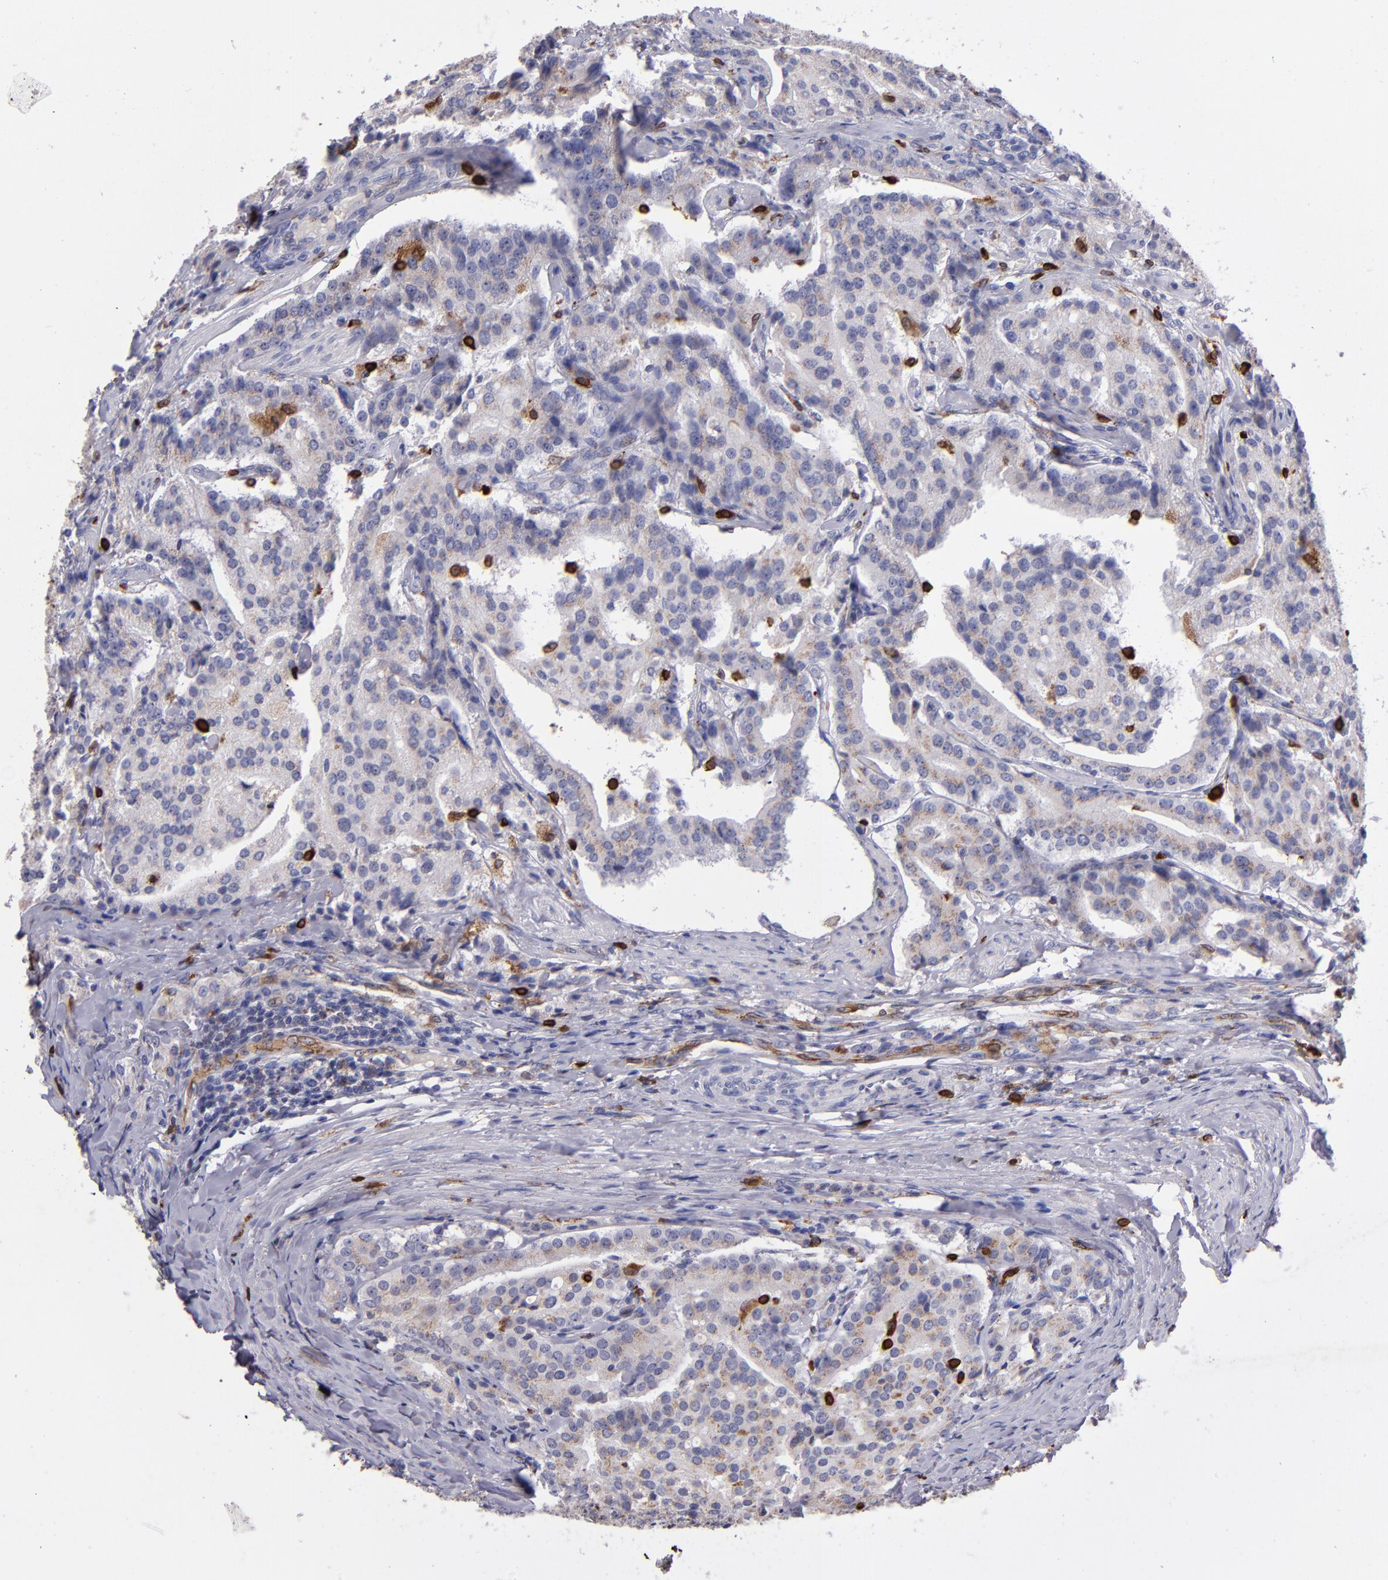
{"staining": {"intensity": "weak", "quantity": ">75%", "location": "cytoplasmic/membranous"}, "tissue": "prostate cancer", "cell_type": "Tumor cells", "image_type": "cancer", "snomed": [{"axis": "morphology", "description": "Adenocarcinoma, Medium grade"}, {"axis": "topography", "description": "Prostate"}], "caption": "A low amount of weak cytoplasmic/membranous expression is identified in approximately >75% of tumor cells in prostate cancer (medium-grade adenocarcinoma) tissue.", "gene": "PTGS1", "patient": {"sex": "male", "age": 72}}